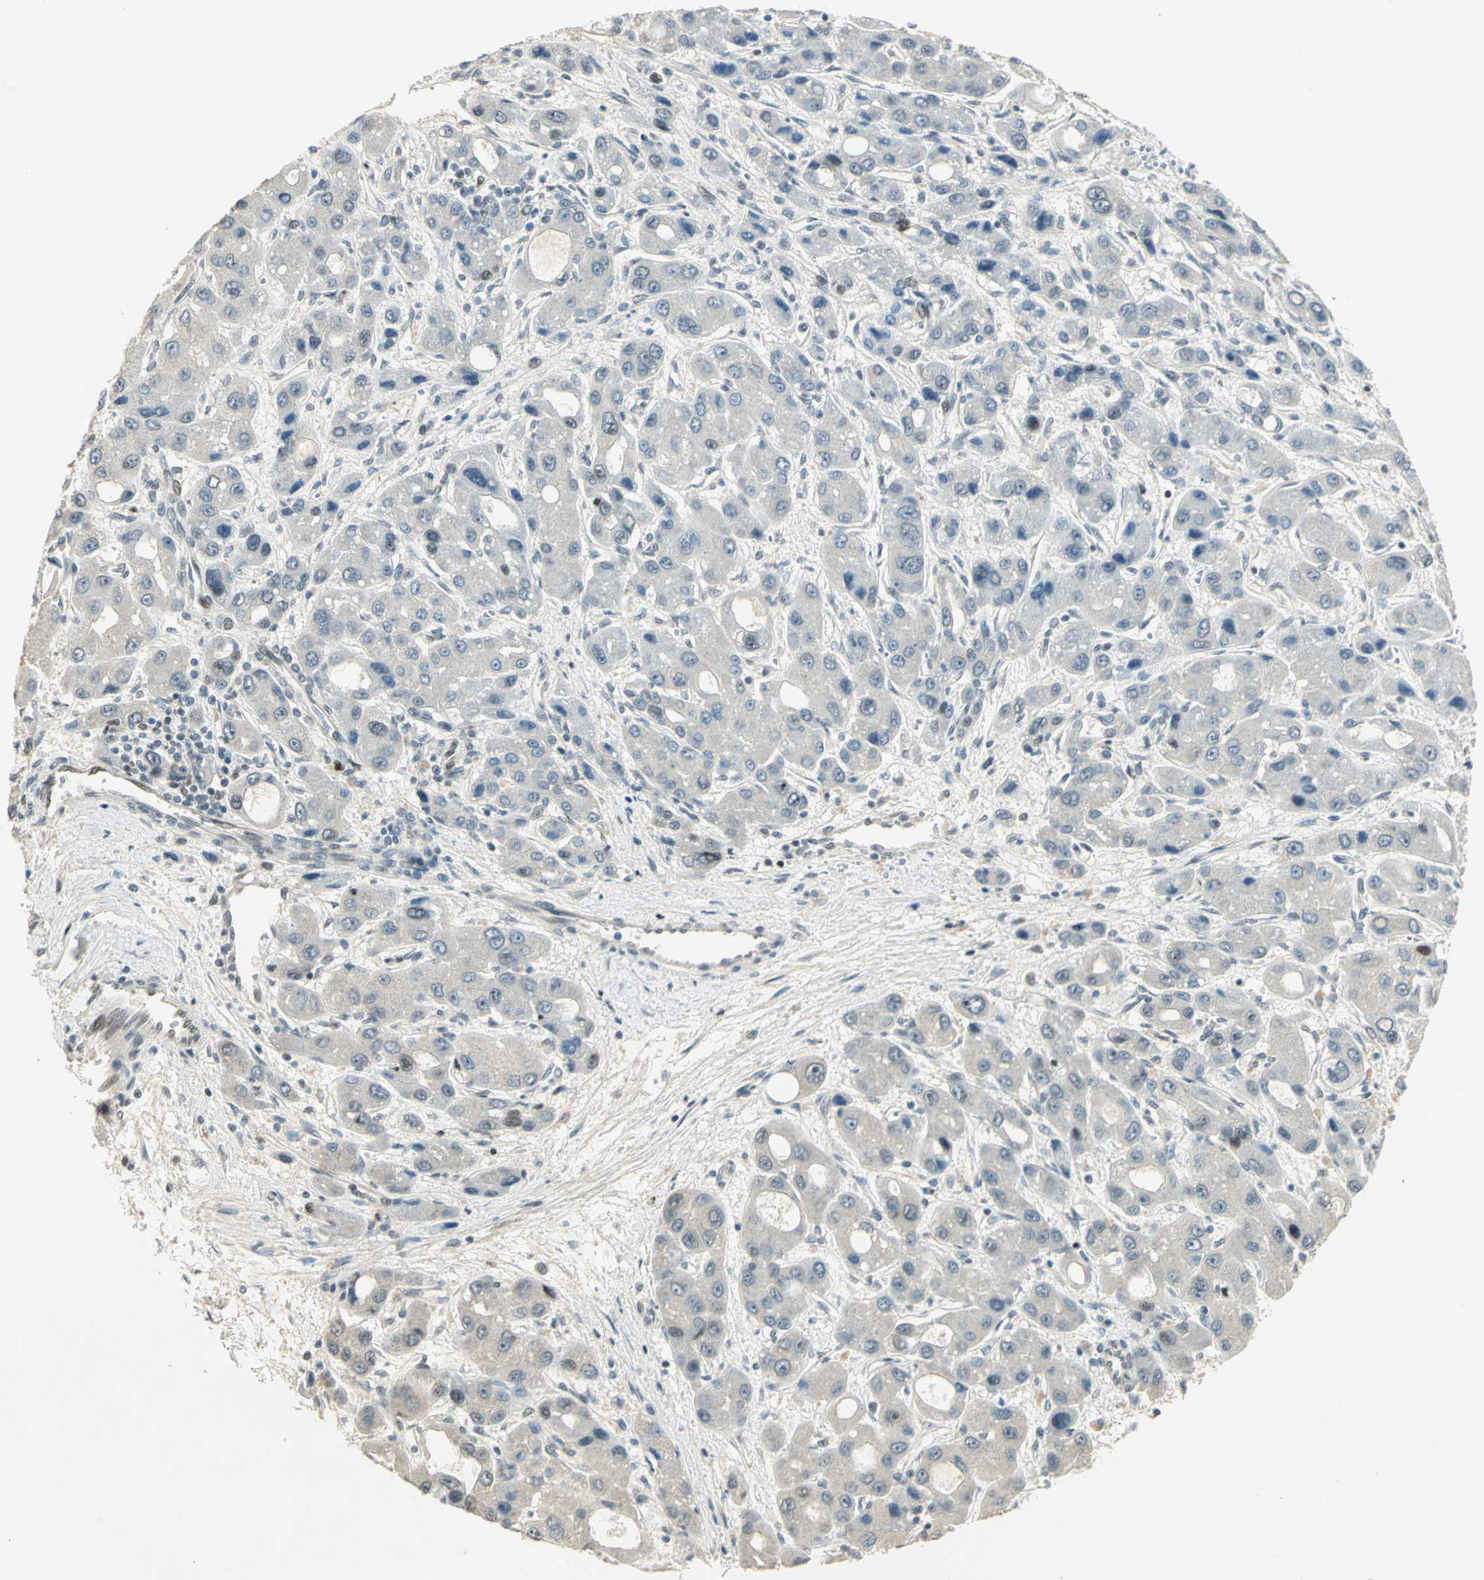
{"staining": {"intensity": "negative", "quantity": "none", "location": "none"}, "tissue": "liver cancer", "cell_type": "Tumor cells", "image_type": "cancer", "snomed": [{"axis": "morphology", "description": "Carcinoma, Hepatocellular, NOS"}, {"axis": "topography", "description": "Liver"}], "caption": "Immunohistochemical staining of human liver cancer exhibits no significant expression in tumor cells.", "gene": "AK6", "patient": {"sex": "male", "age": 55}}